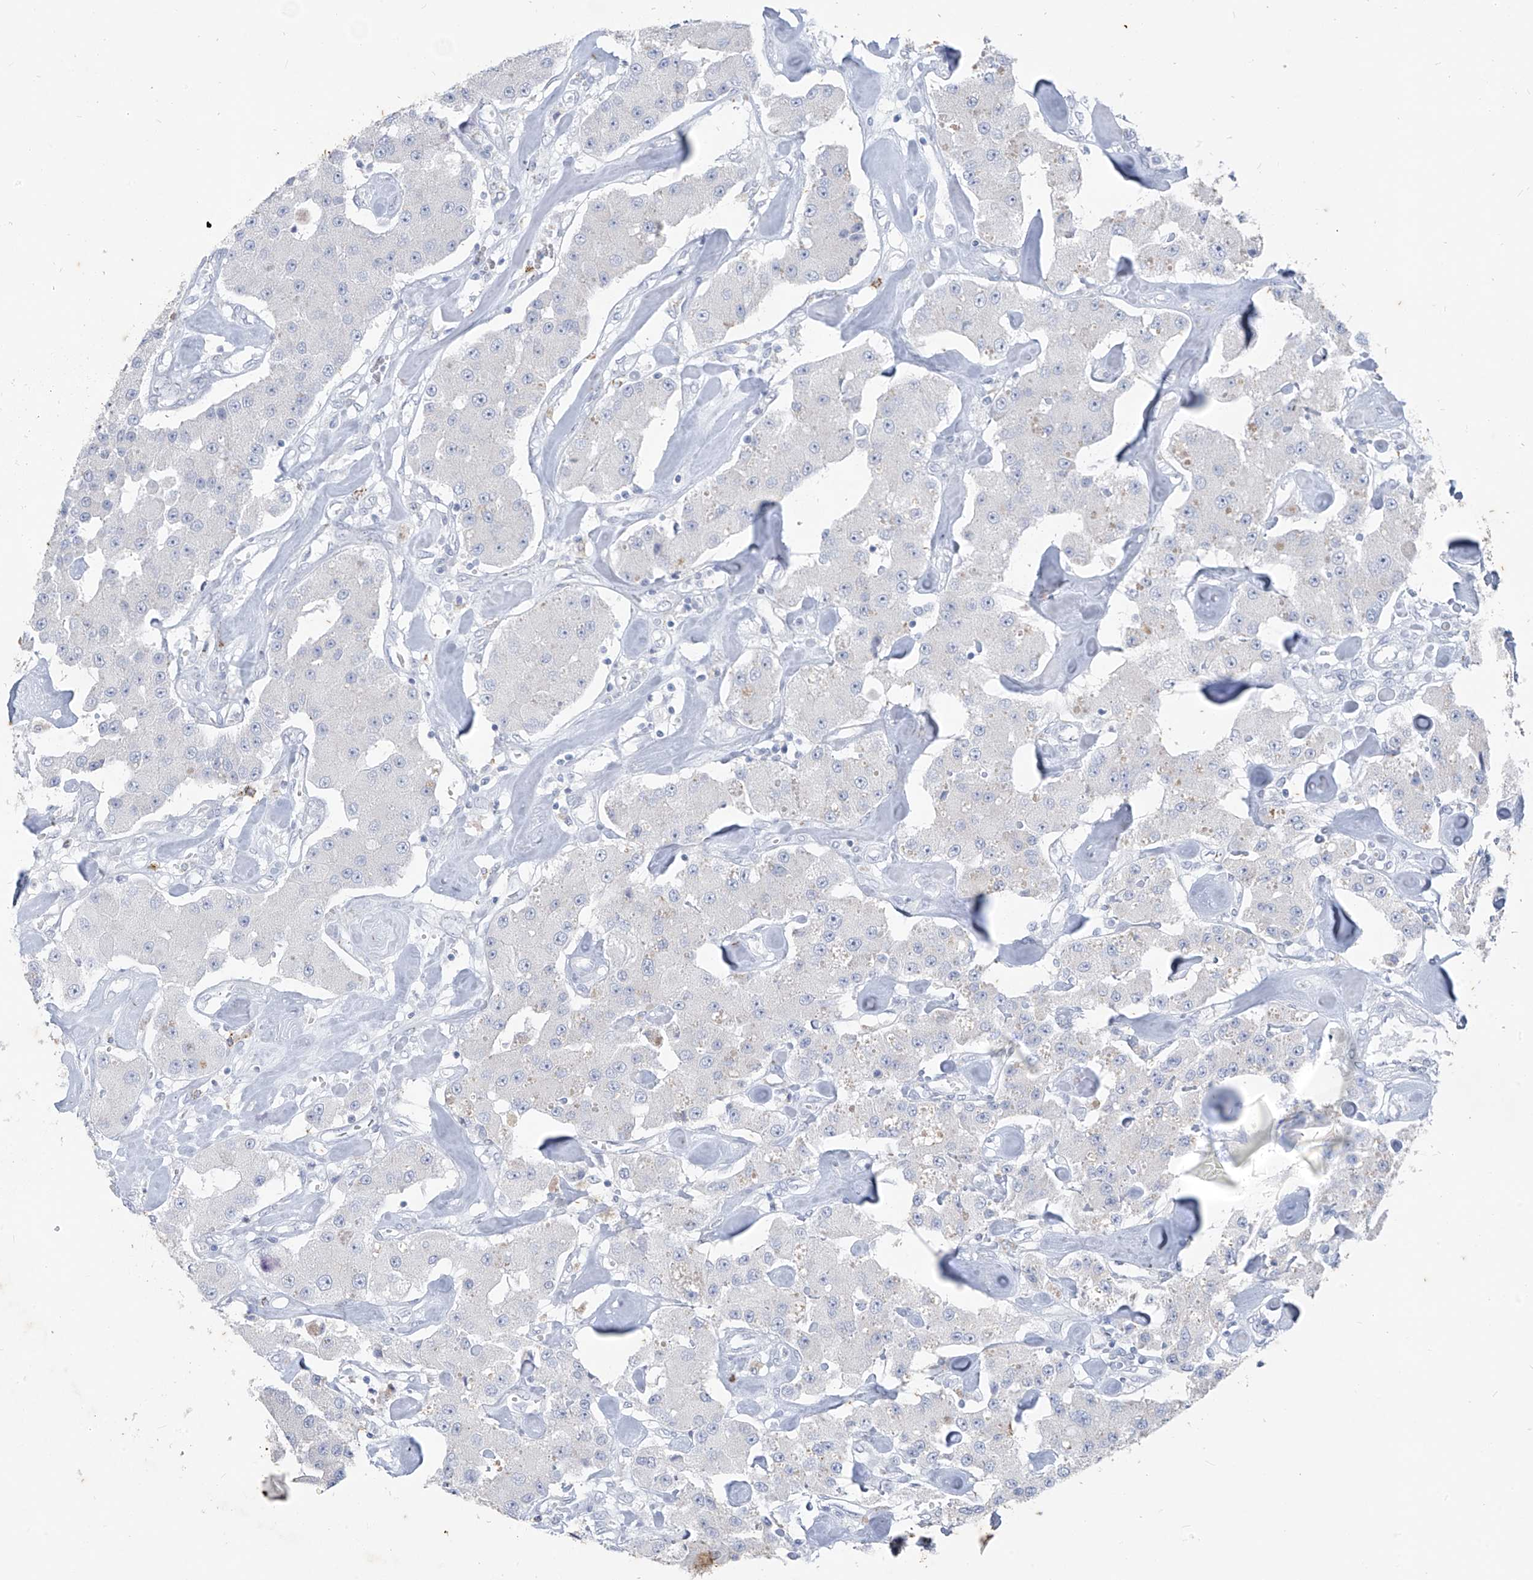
{"staining": {"intensity": "negative", "quantity": "none", "location": "none"}, "tissue": "carcinoid", "cell_type": "Tumor cells", "image_type": "cancer", "snomed": [{"axis": "morphology", "description": "Carcinoid, malignant, NOS"}, {"axis": "topography", "description": "Pancreas"}], "caption": "There is no significant staining in tumor cells of carcinoid.", "gene": "CX3CR1", "patient": {"sex": "male", "age": 41}}